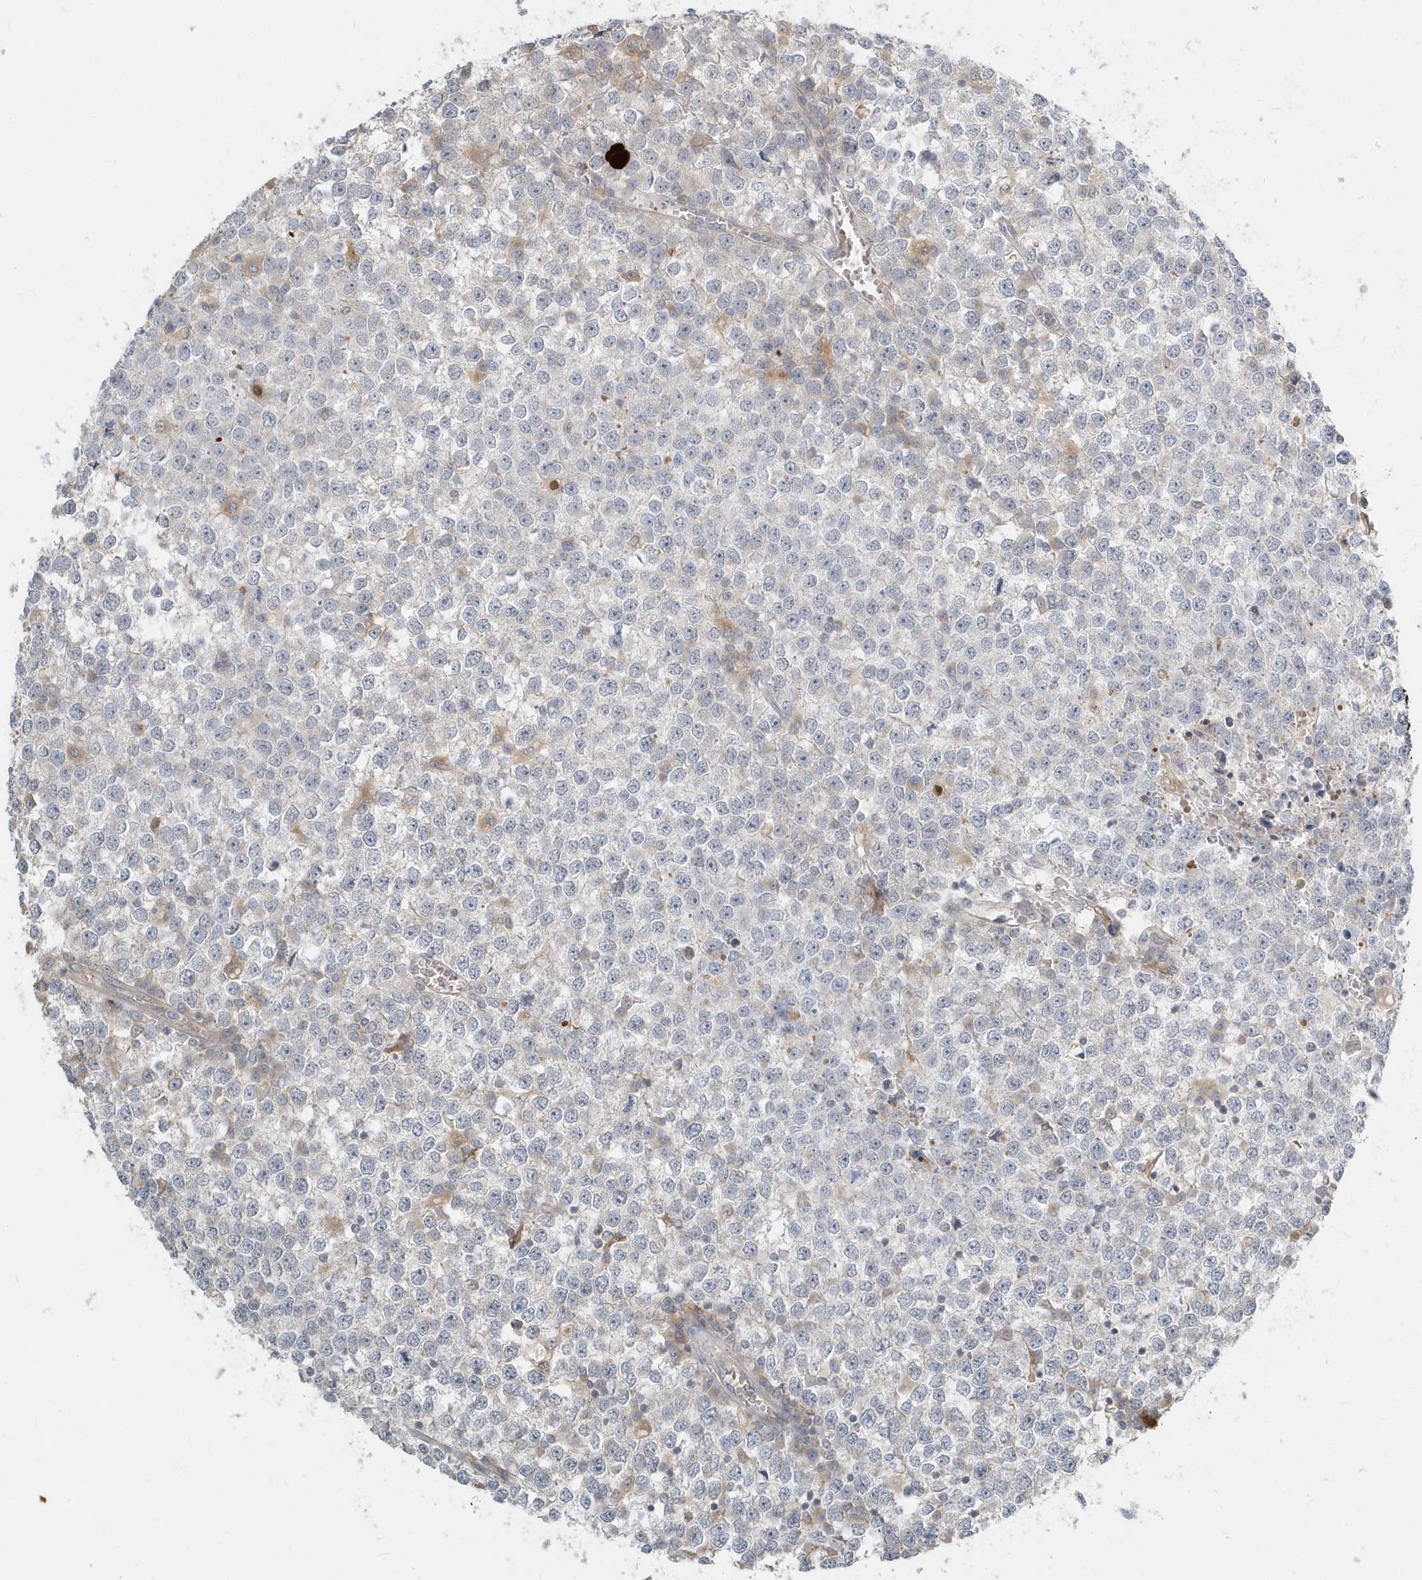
{"staining": {"intensity": "negative", "quantity": "none", "location": "none"}, "tissue": "testis cancer", "cell_type": "Tumor cells", "image_type": "cancer", "snomed": [{"axis": "morphology", "description": "Seminoma, NOS"}, {"axis": "topography", "description": "Testis"}], "caption": "This photomicrograph is of testis cancer stained with immunohistochemistry to label a protein in brown with the nuclei are counter-stained blue. There is no positivity in tumor cells.", "gene": "NAPB", "patient": {"sex": "male", "age": 65}}